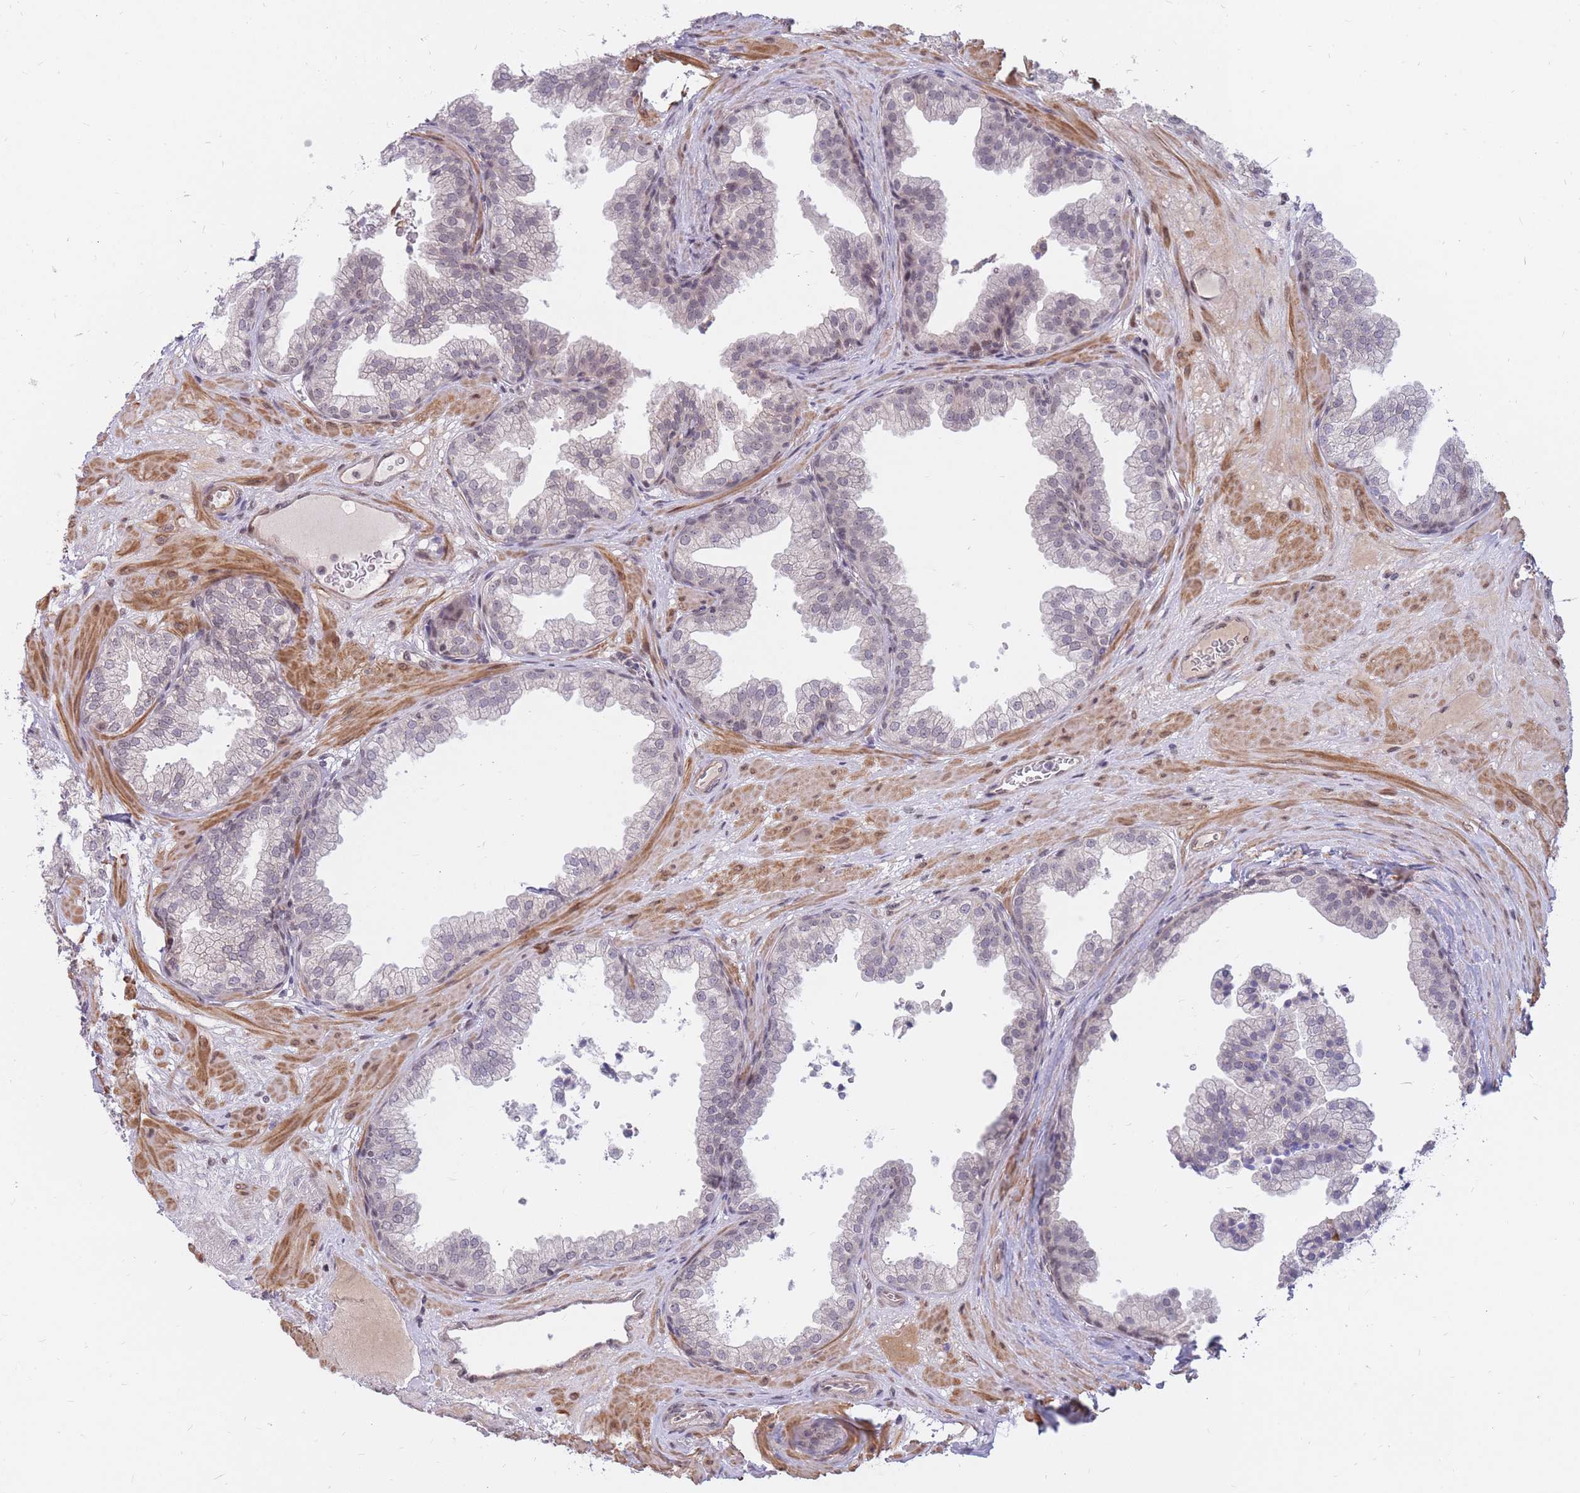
{"staining": {"intensity": "weak", "quantity": "25%-75%", "location": "cytoplasmic/membranous,nuclear"}, "tissue": "prostate", "cell_type": "Glandular cells", "image_type": "normal", "snomed": [{"axis": "morphology", "description": "Normal tissue, NOS"}, {"axis": "topography", "description": "Prostate"}], "caption": "Immunohistochemistry (DAB (3,3'-diaminobenzidine)) staining of benign prostate reveals weak cytoplasmic/membranous,nuclear protein staining in about 25%-75% of glandular cells. Nuclei are stained in blue.", "gene": "ERICH6B", "patient": {"sex": "male", "age": 37}}